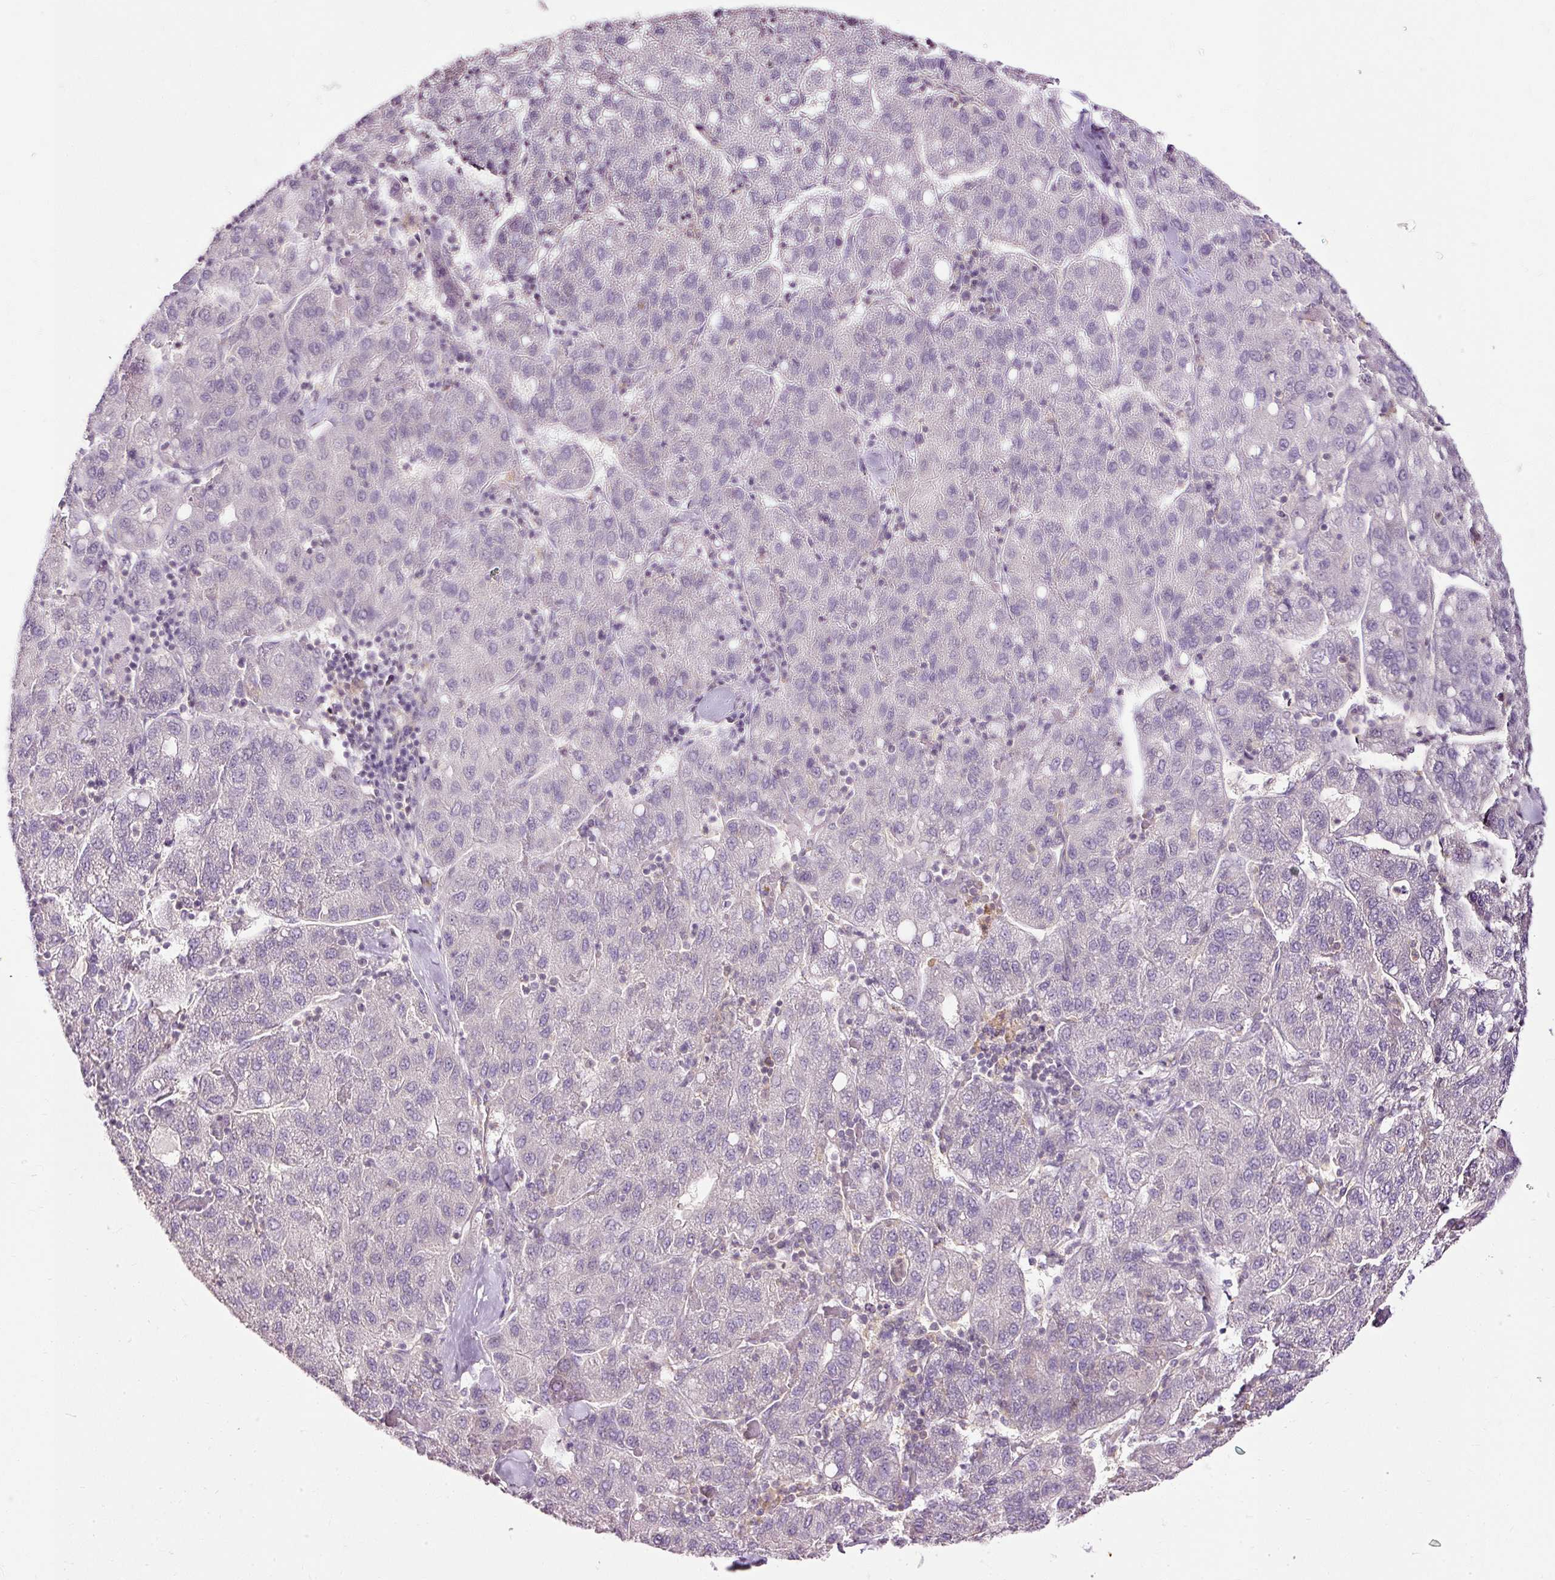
{"staining": {"intensity": "negative", "quantity": "none", "location": "none"}, "tissue": "liver cancer", "cell_type": "Tumor cells", "image_type": "cancer", "snomed": [{"axis": "morphology", "description": "Carcinoma, Hepatocellular, NOS"}, {"axis": "topography", "description": "Liver"}], "caption": "Liver cancer (hepatocellular carcinoma) stained for a protein using IHC demonstrates no expression tumor cells.", "gene": "ARMH3", "patient": {"sex": "male", "age": 65}}